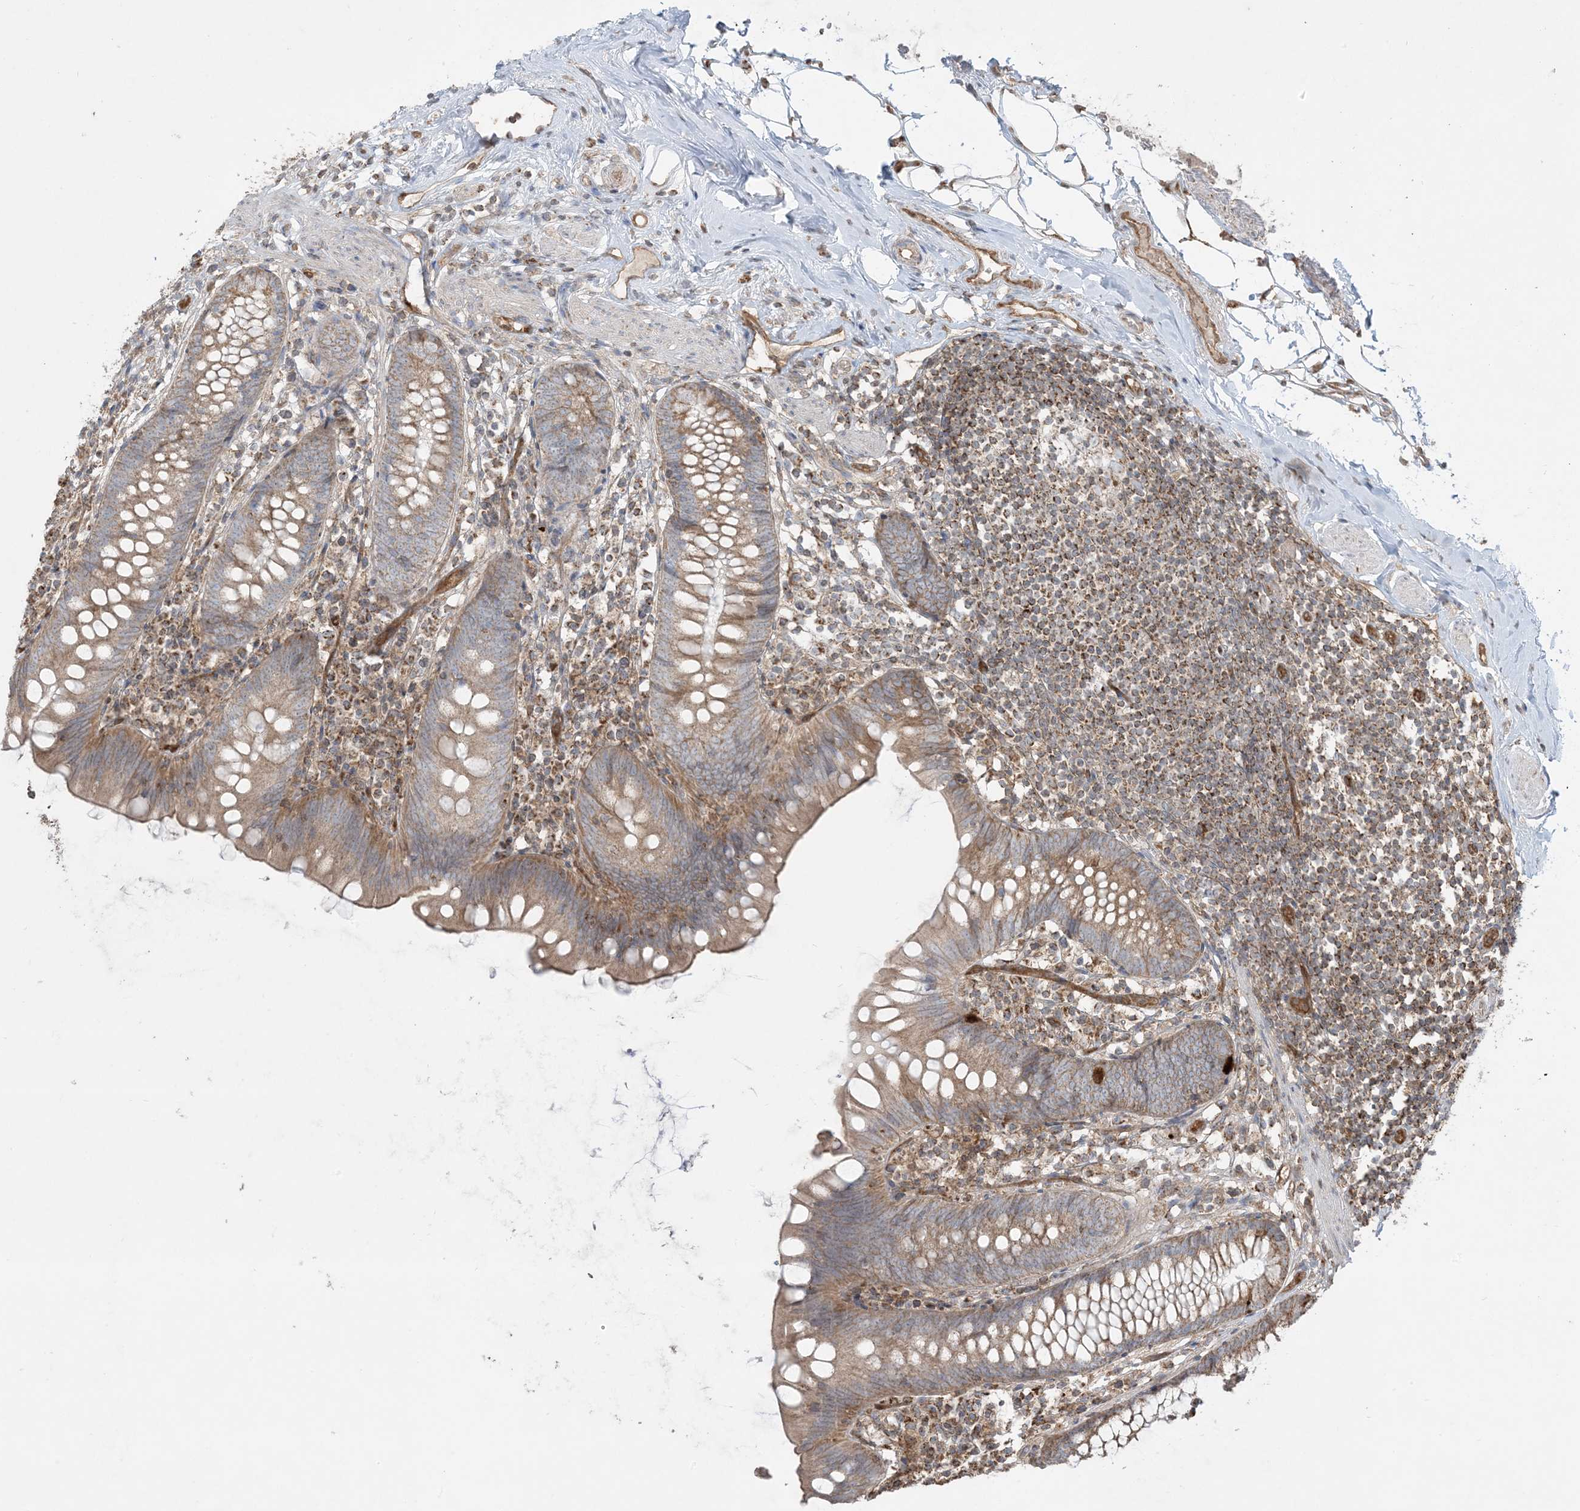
{"staining": {"intensity": "moderate", "quantity": ">75%", "location": "cytoplasmic/membranous"}, "tissue": "appendix", "cell_type": "Glandular cells", "image_type": "normal", "snomed": [{"axis": "morphology", "description": "Normal tissue, NOS"}, {"axis": "topography", "description": "Appendix"}], "caption": "Protein analysis of normal appendix demonstrates moderate cytoplasmic/membranous staining in about >75% of glandular cells.", "gene": "PPM1F", "patient": {"sex": "female", "age": 62}}